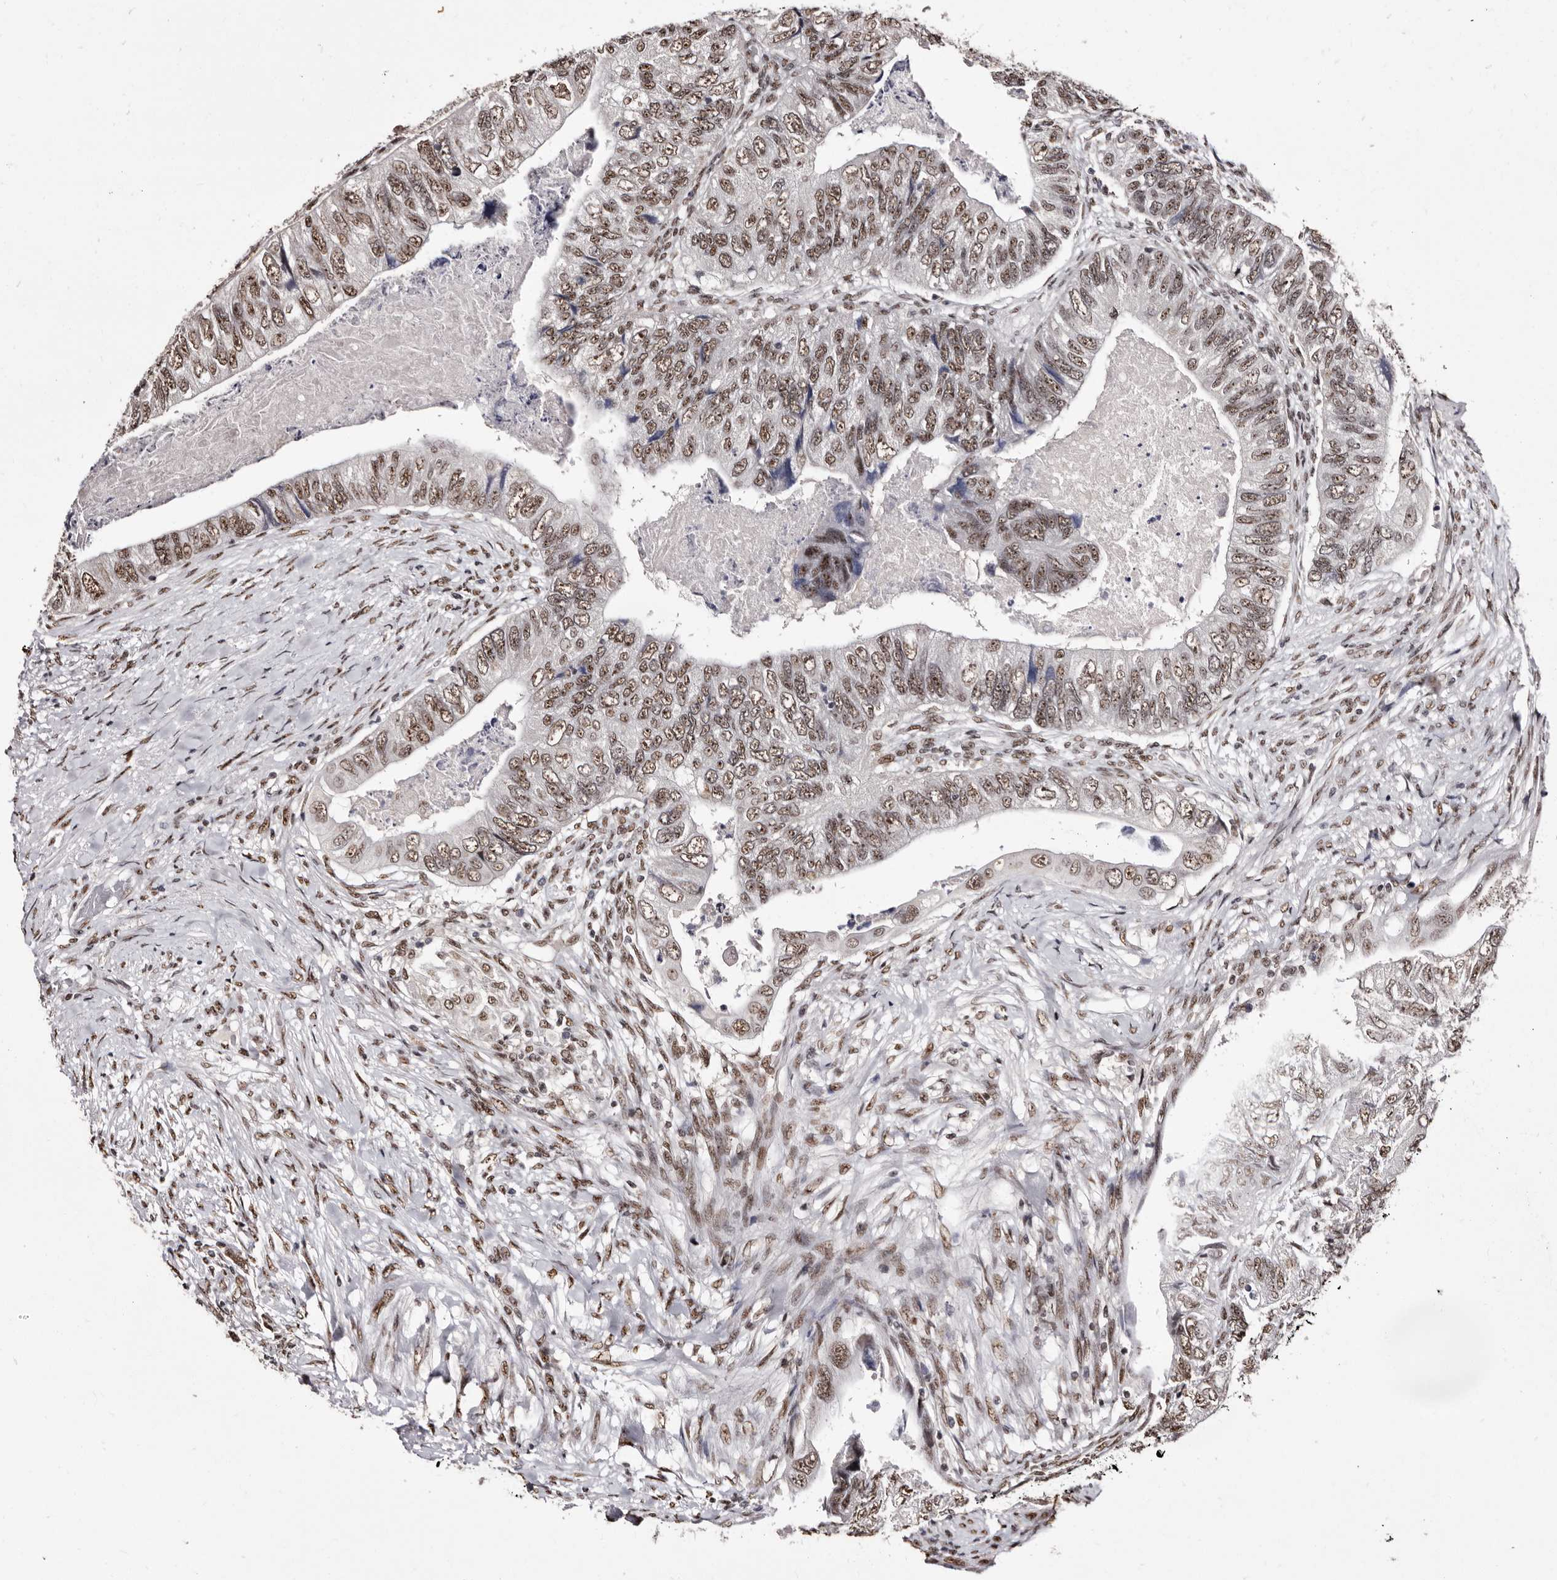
{"staining": {"intensity": "moderate", "quantity": ">75%", "location": "nuclear"}, "tissue": "colorectal cancer", "cell_type": "Tumor cells", "image_type": "cancer", "snomed": [{"axis": "morphology", "description": "Adenocarcinoma, NOS"}, {"axis": "topography", "description": "Rectum"}], "caption": "A brown stain shows moderate nuclear expression of a protein in colorectal cancer (adenocarcinoma) tumor cells.", "gene": "ANAPC11", "patient": {"sex": "male", "age": 63}}